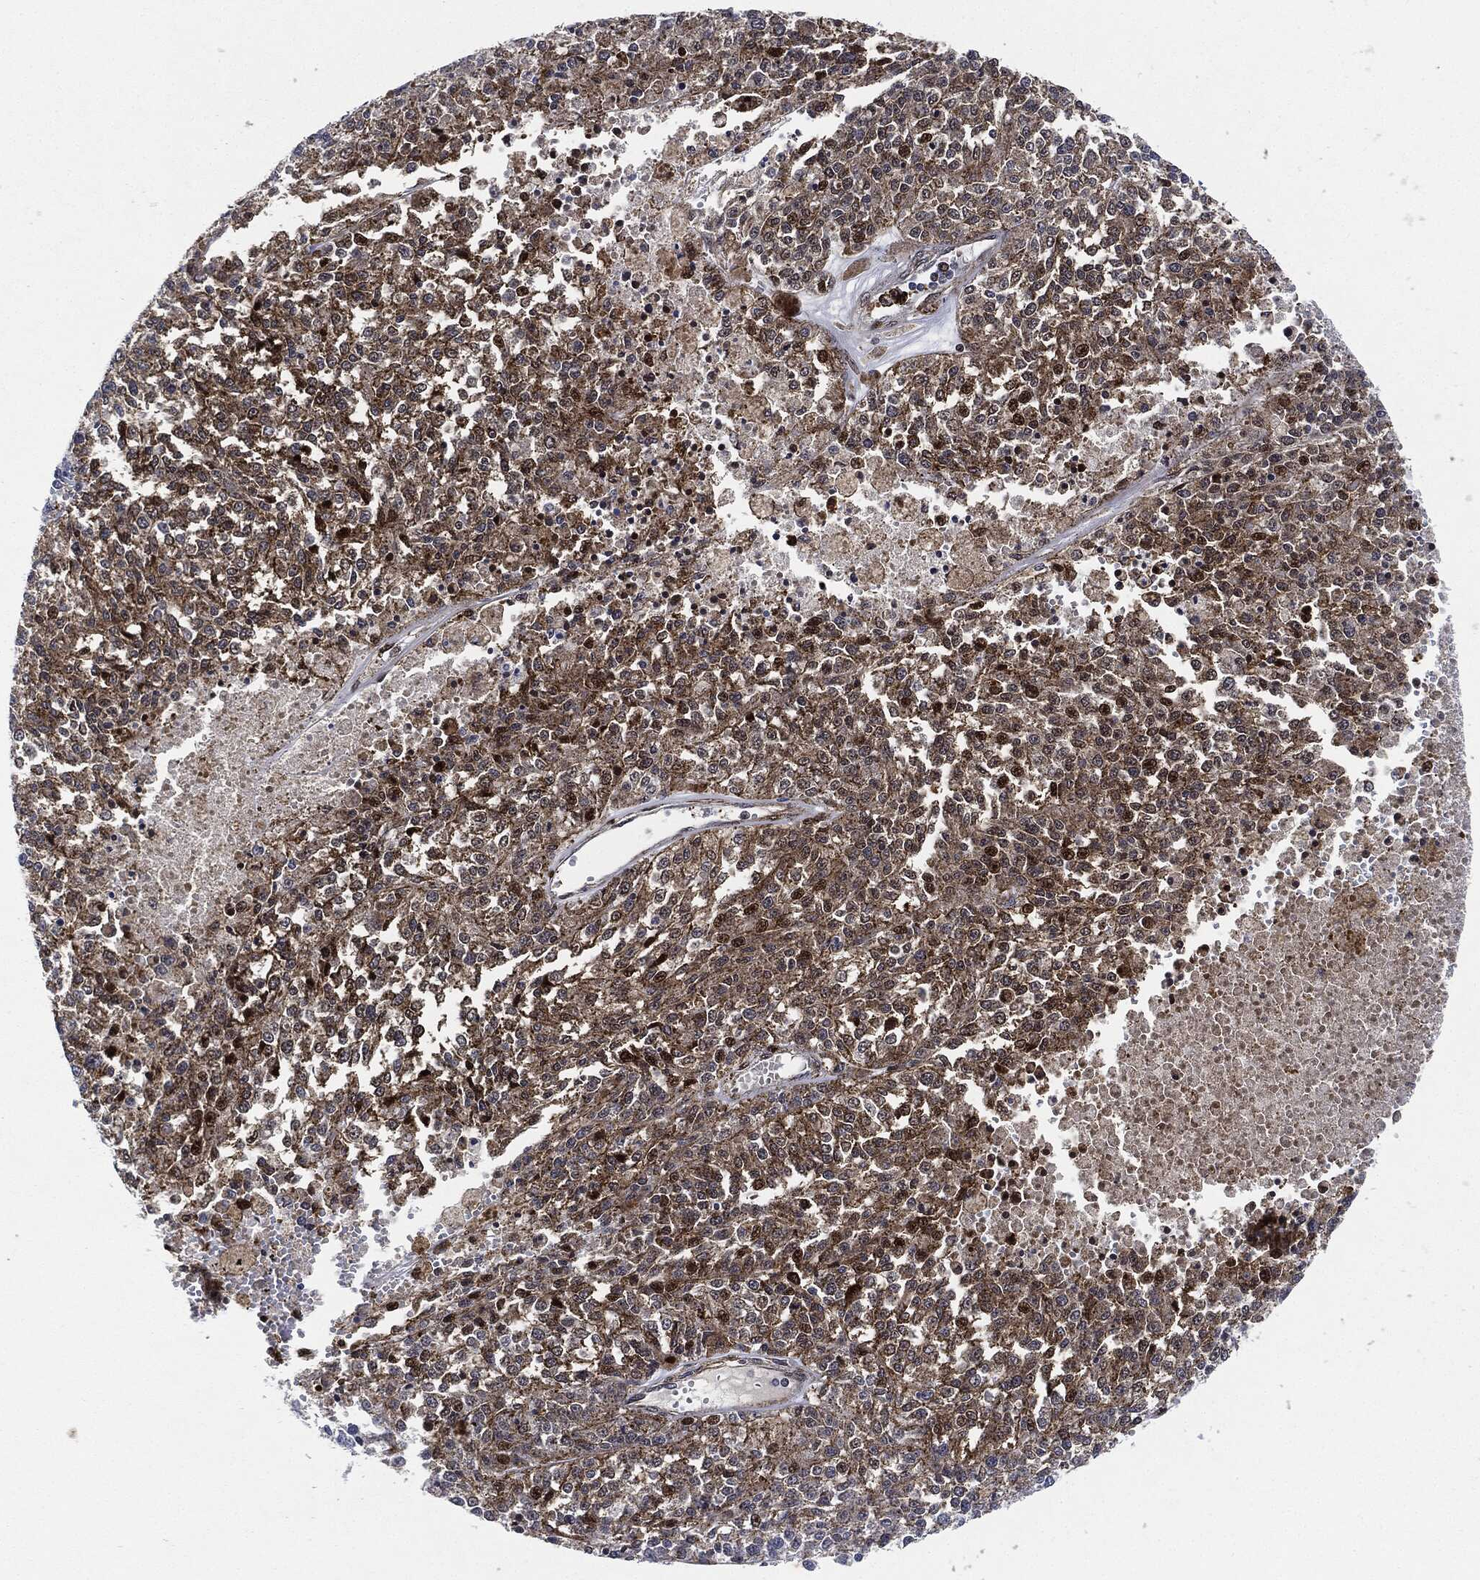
{"staining": {"intensity": "weak", "quantity": "25%-75%", "location": "cytoplasmic/membranous"}, "tissue": "melanoma", "cell_type": "Tumor cells", "image_type": "cancer", "snomed": [{"axis": "morphology", "description": "Malignant melanoma, Metastatic site"}, {"axis": "topography", "description": "Lymph node"}], "caption": "An immunohistochemistry (IHC) photomicrograph of neoplastic tissue is shown. Protein staining in brown highlights weak cytoplasmic/membranous positivity in malignant melanoma (metastatic site) within tumor cells.", "gene": "NANOS3", "patient": {"sex": "female", "age": 64}}